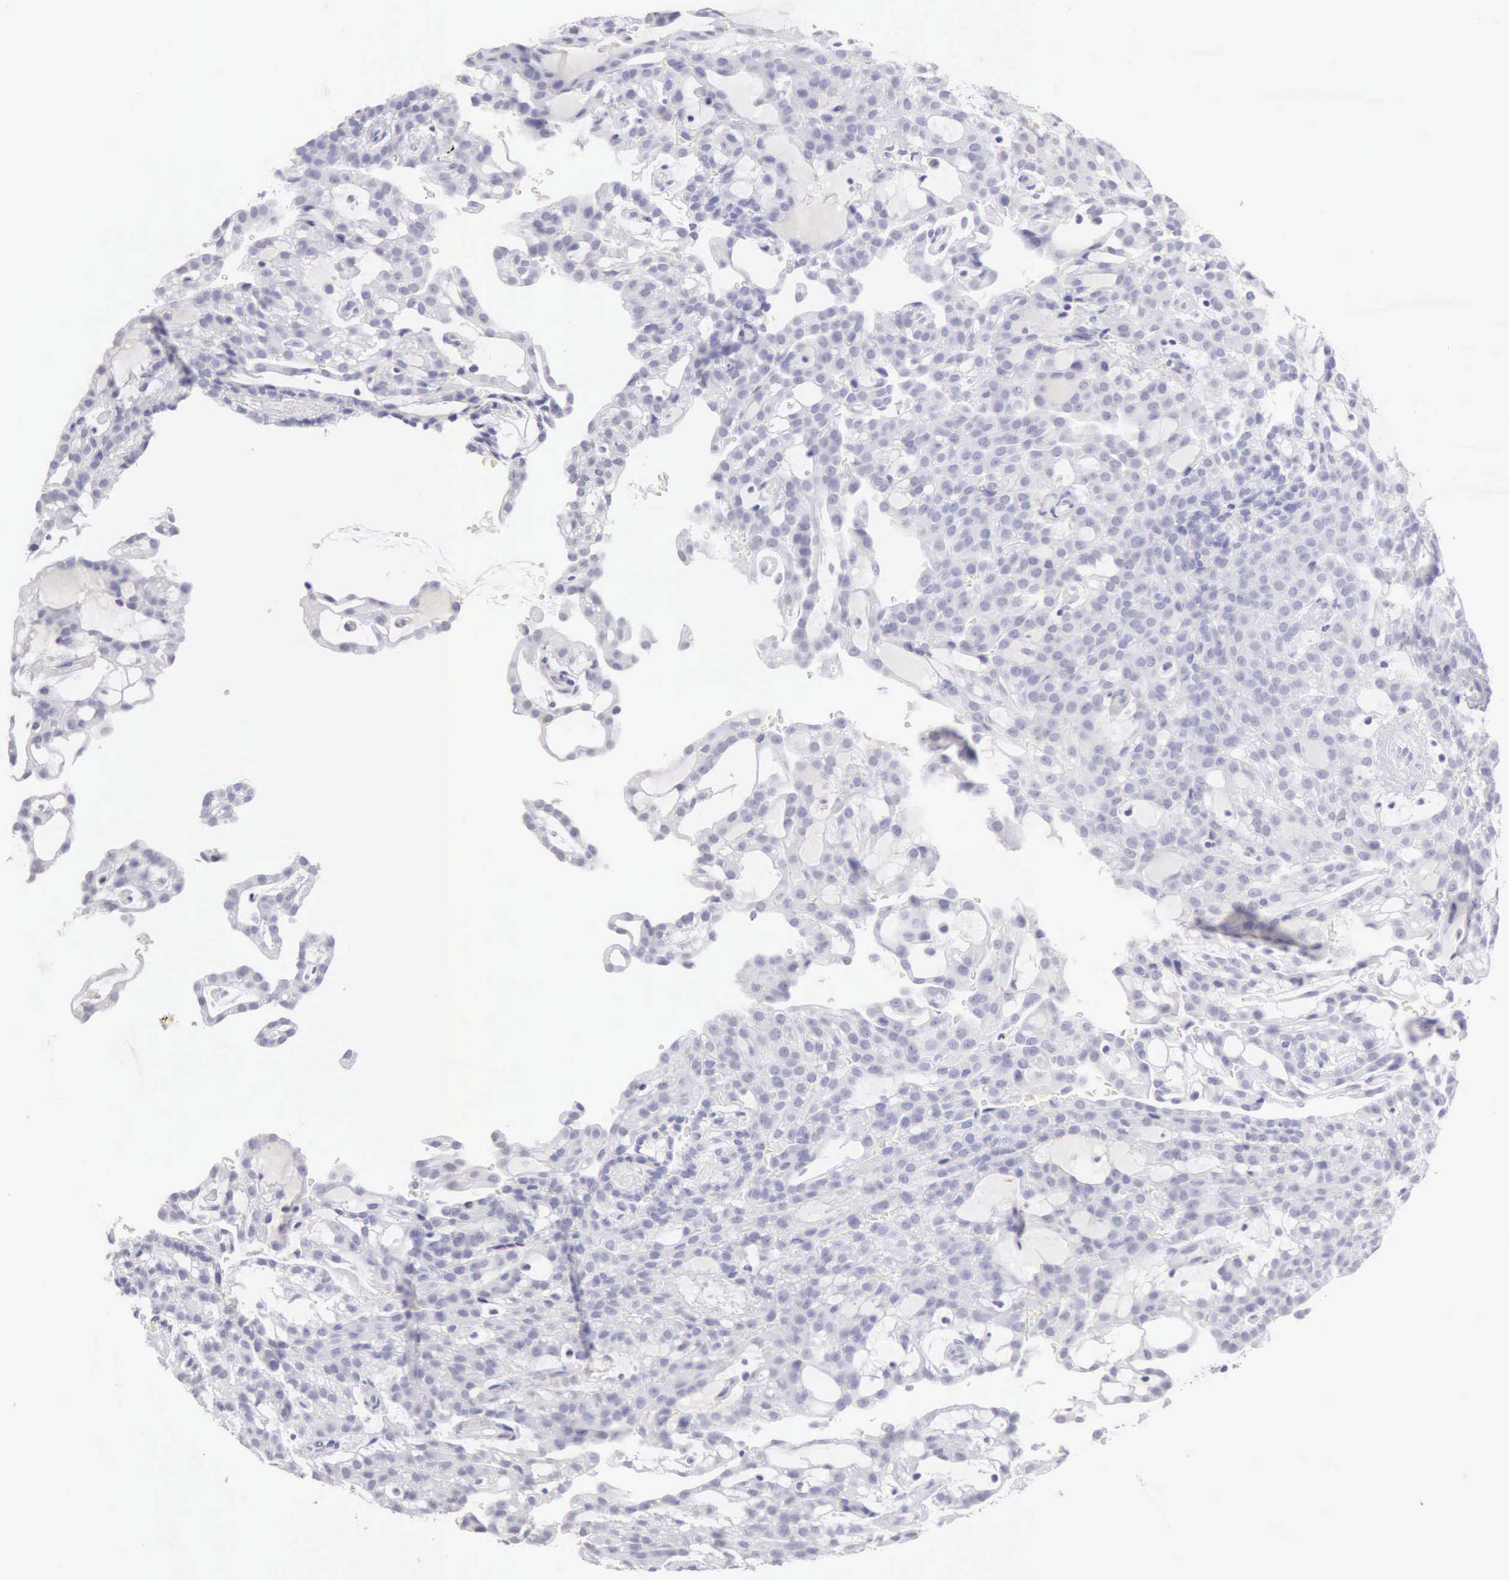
{"staining": {"intensity": "negative", "quantity": "none", "location": "none"}, "tissue": "renal cancer", "cell_type": "Tumor cells", "image_type": "cancer", "snomed": [{"axis": "morphology", "description": "Adenocarcinoma, NOS"}, {"axis": "topography", "description": "Kidney"}], "caption": "DAB immunohistochemical staining of human adenocarcinoma (renal) shows no significant positivity in tumor cells. (DAB (3,3'-diaminobenzidine) IHC visualized using brightfield microscopy, high magnification).", "gene": "RNASE1", "patient": {"sex": "male", "age": 63}}